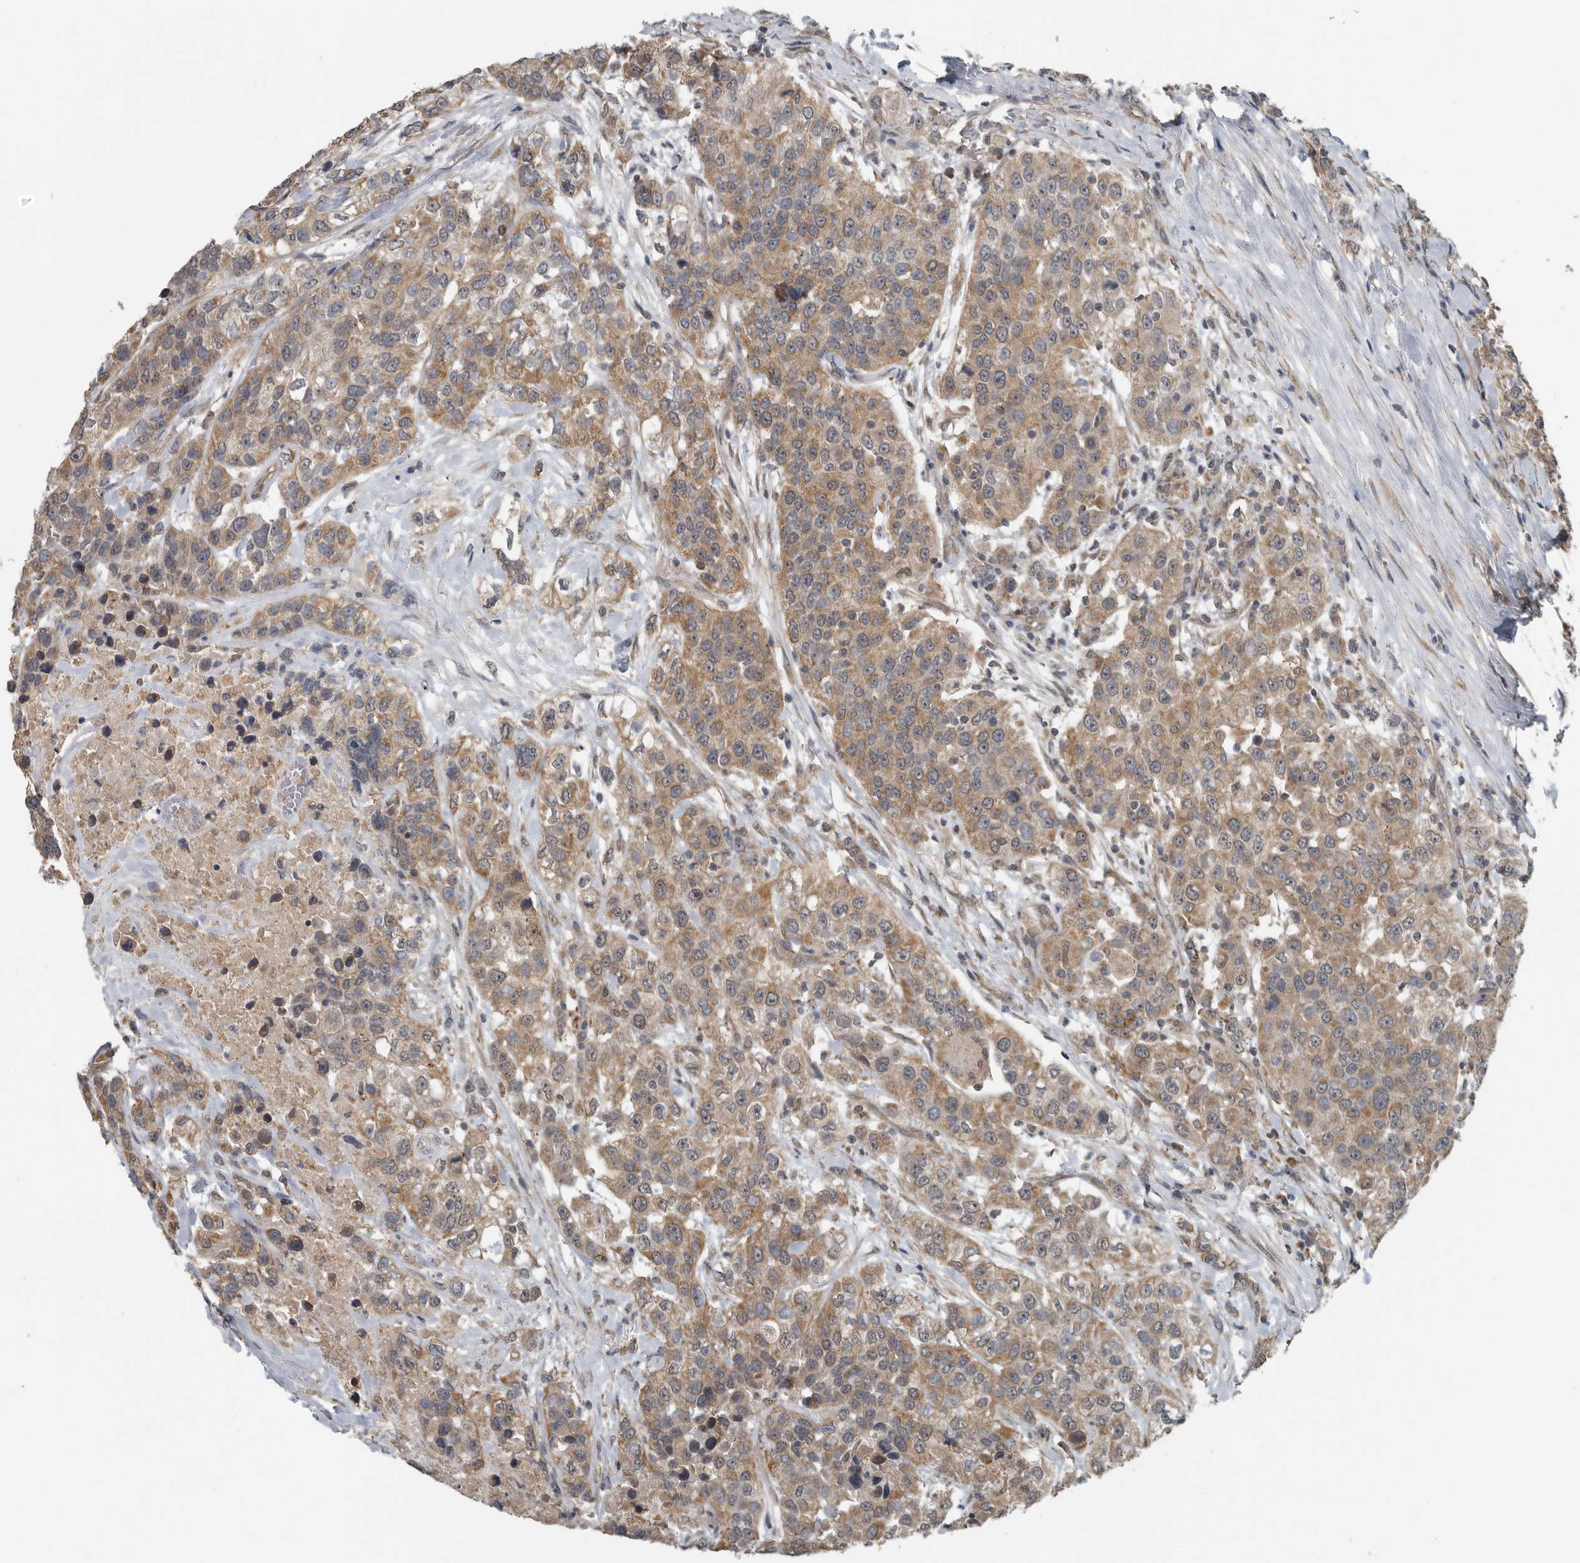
{"staining": {"intensity": "moderate", "quantity": ">75%", "location": "cytoplasmic/membranous"}, "tissue": "urothelial cancer", "cell_type": "Tumor cells", "image_type": "cancer", "snomed": [{"axis": "morphology", "description": "Urothelial carcinoma, High grade"}, {"axis": "topography", "description": "Urinary bladder"}], "caption": "Urothelial cancer was stained to show a protein in brown. There is medium levels of moderate cytoplasmic/membranous expression in approximately >75% of tumor cells. The staining was performed using DAB (3,3'-diaminobenzidine), with brown indicating positive protein expression. Nuclei are stained blue with hematoxylin.", "gene": "AFAP1", "patient": {"sex": "female", "age": 80}}